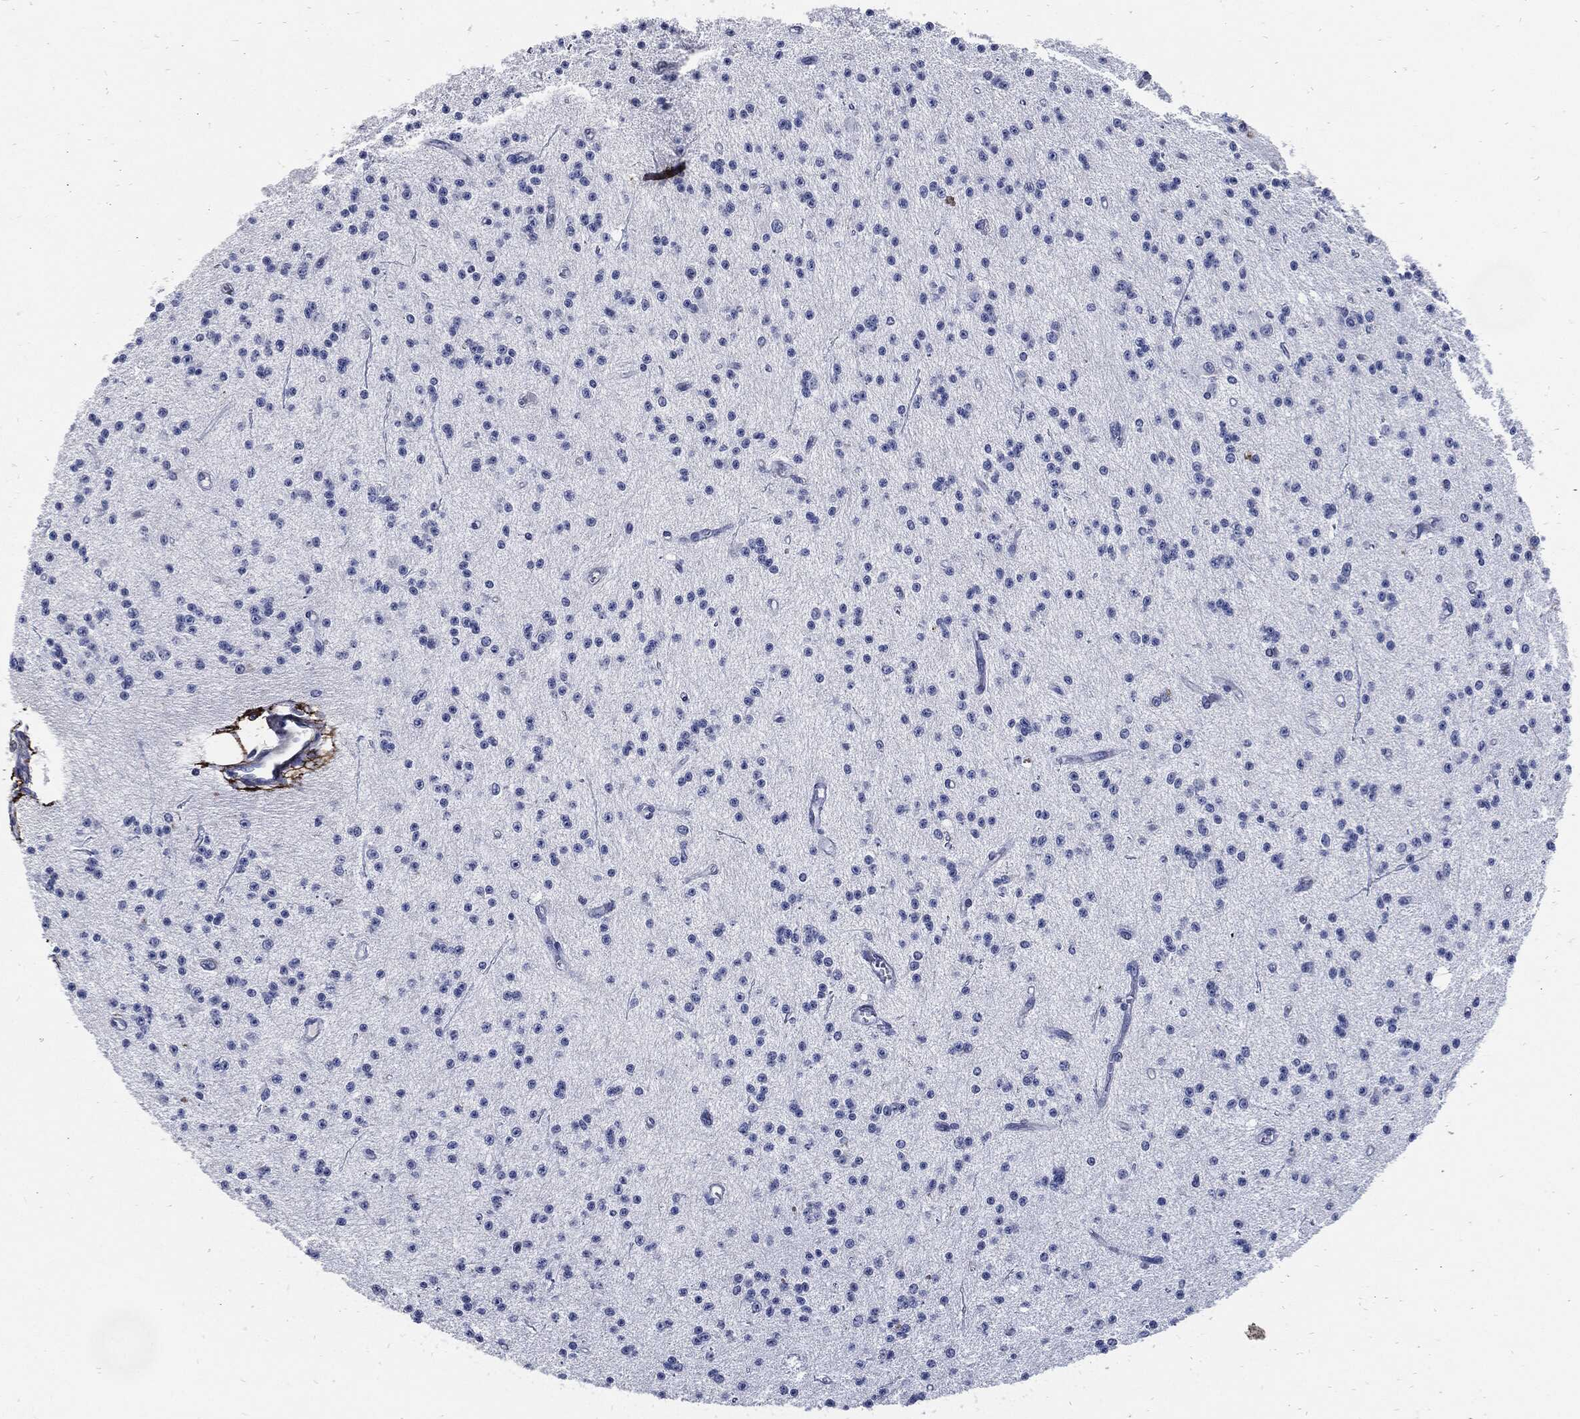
{"staining": {"intensity": "negative", "quantity": "none", "location": "none"}, "tissue": "glioma", "cell_type": "Tumor cells", "image_type": "cancer", "snomed": [{"axis": "morphology", "description": "Glioma, malignant, Low grade"}, {"axis": "topography", "description": "Brain"}], "caption": "Glioma was stained to show a protein in brown. There is no significant positivity in tumor cells. (DAB (3,3'-diaminobenzidine) immunohistochemistry (IHC), high magnification).", "gene": "FBN1", "patient": {"sex": "male", "age": 27}}